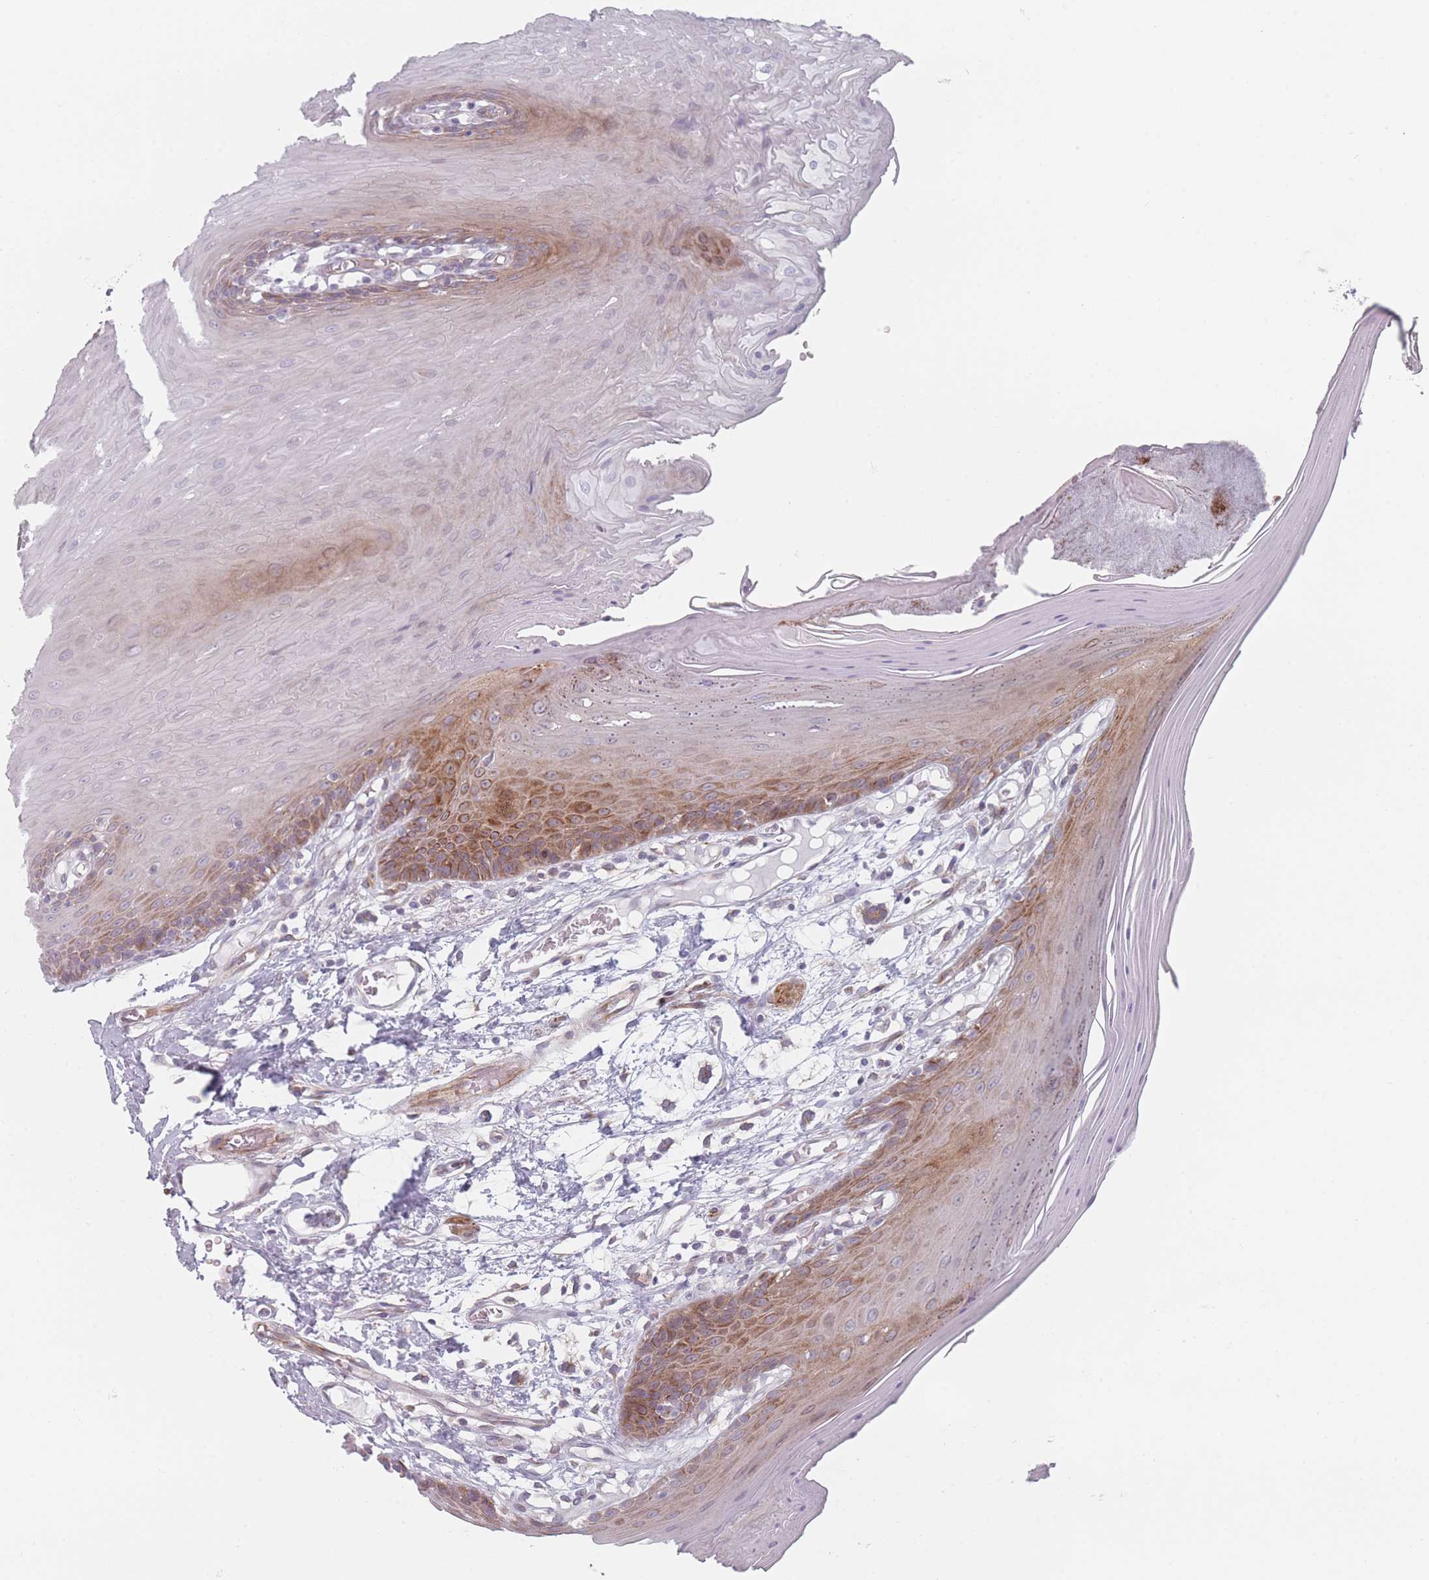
{"staining": {"intensity": "moderate", "quantity": "25%-75%", "location": "cytoplasmic/membranous"}, "tissue": "oral mucosa", "cell_type": "Squamous epithelial cells", "image_type": "normal", "snomed": [{"axis": "morphology", "description": "Normal tissue, NOS"}, {"axis": "morphology", "description": "Squamous cell carcinoma, NOS"}, {"axis": "topography", "description": "Skeletal muscle"}, {"axis": "topography", "description": "Oral tissue"}, {"axis": "topography", "description": "Salivary gland"}, {"axis": "topography", "description": "Head-Neck"}], "caption": "IHC micrograph of unremarkable oral mucosa: oral mucosa stained using immunohistochemistry exhibits medium levels of moderate protein expression localized specifically in the cytoplasmic/membranous of squamous epithelial cells, appearing as a cytoplasmic/membranous brown color.", "gene": "RNF4", "patient": {"sex": "male", "age": 54}}